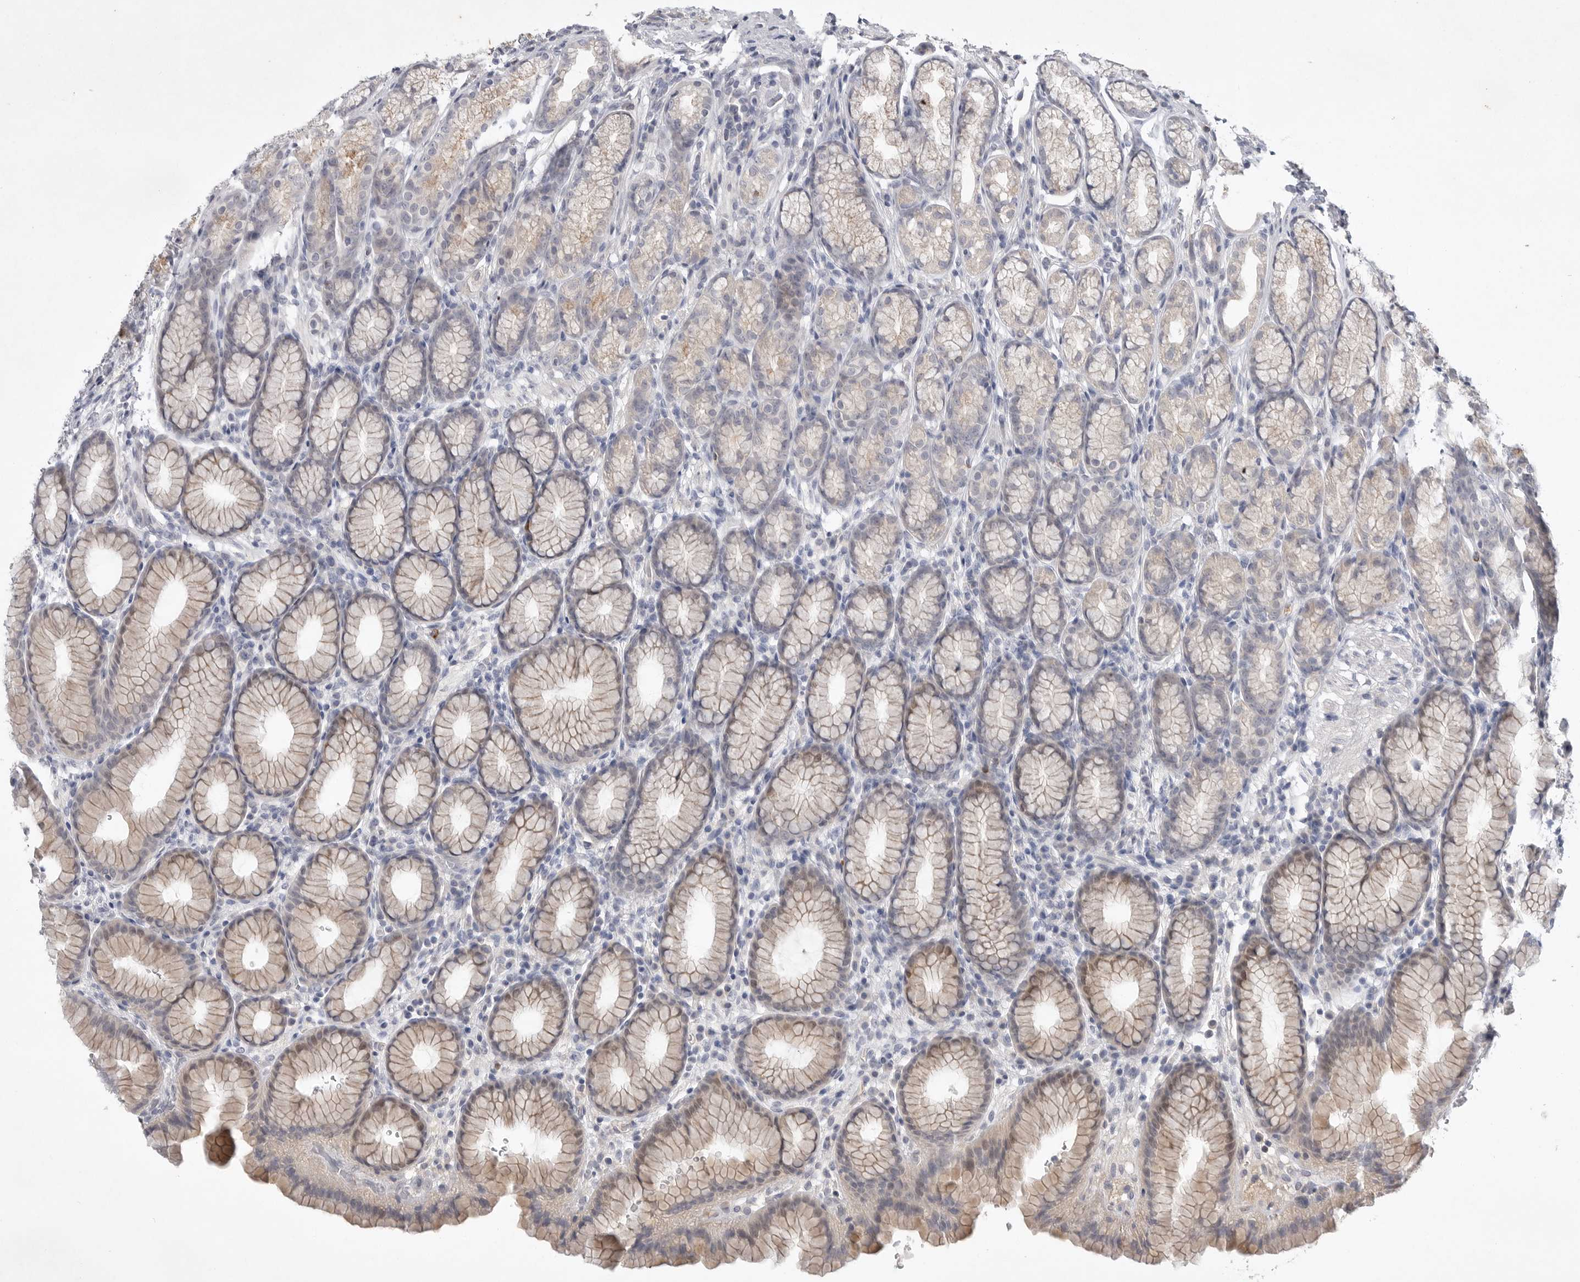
{"staining": {"intensity": "weak", "quantity": "<25%", "location": "cytoplasmic/membranous"}, "tissue": "stomach", "cell_type": "Glandular cells", "image_type": "normal", "snomed": [{"axis": "morphology", "description": "Normal tissue, NOS"}, {"axis": "topography", "description": "Stomach"}], "caption": "Image shows no significant protein expression in glandular cells of unremarkable stomach.", "gene": "ITGAD", "patient": {"sex": "male", "age": 42}}